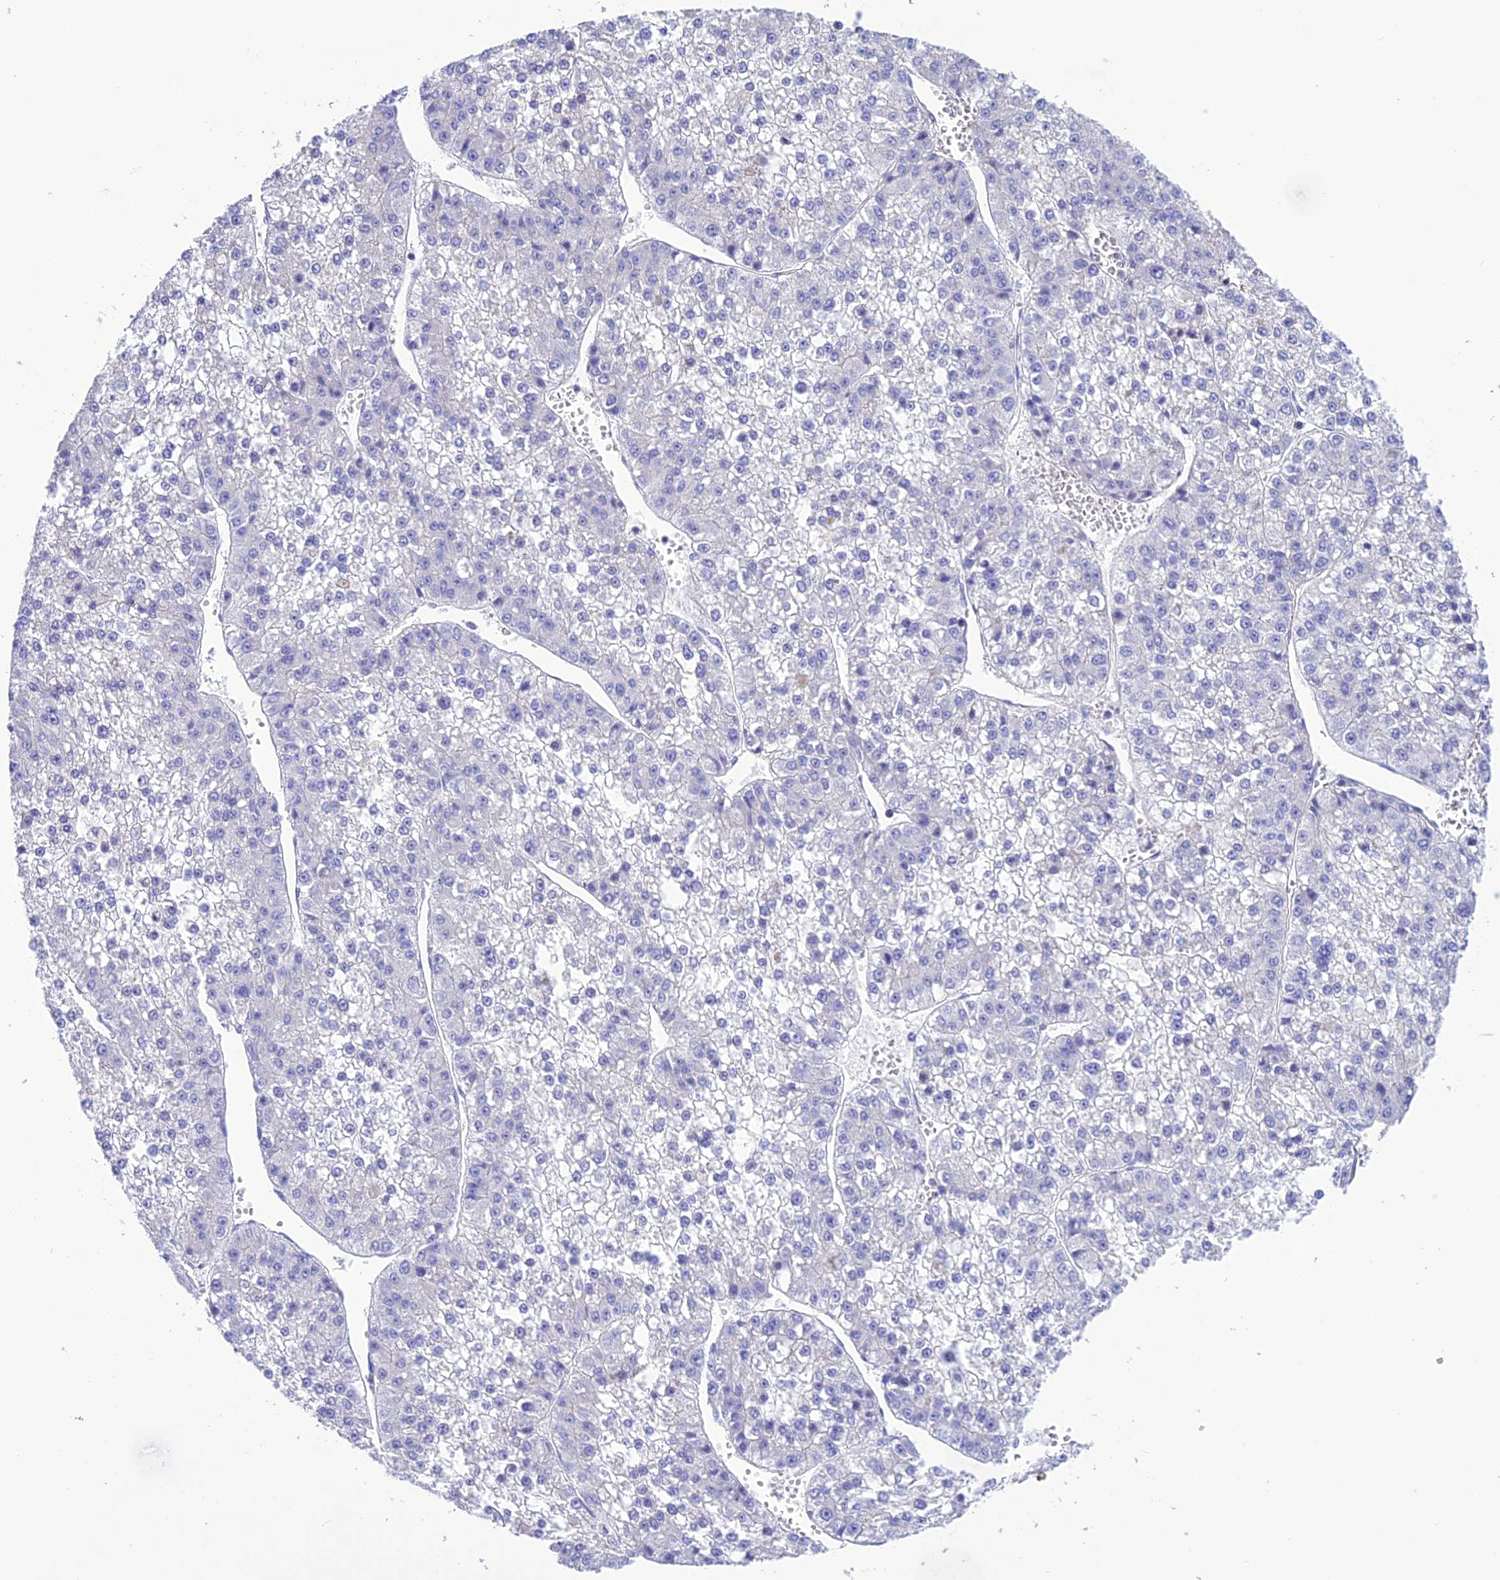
{"staining": {"intensity": "negative", "quantity": "none", "location": "none"}, "tissue": "liver cancer", "cell_type": "Tumor cells", "image_type": "cancer", "snomed": [{"axis": "morphology", "description": "Carcinoma, Hepatocellular, NOS"}, {"axis": "topography", "description": "Liver"}], "caption": "Photomicrograph shows no protein expression in tumor cells of liver cancer (hepatocellular carcinoma) tissue. (Immunohistochemistry, brightfield microscopy, high magnification).", "gene": "FRA10AC1", "patient": {"sex": "female", "age": 73}}